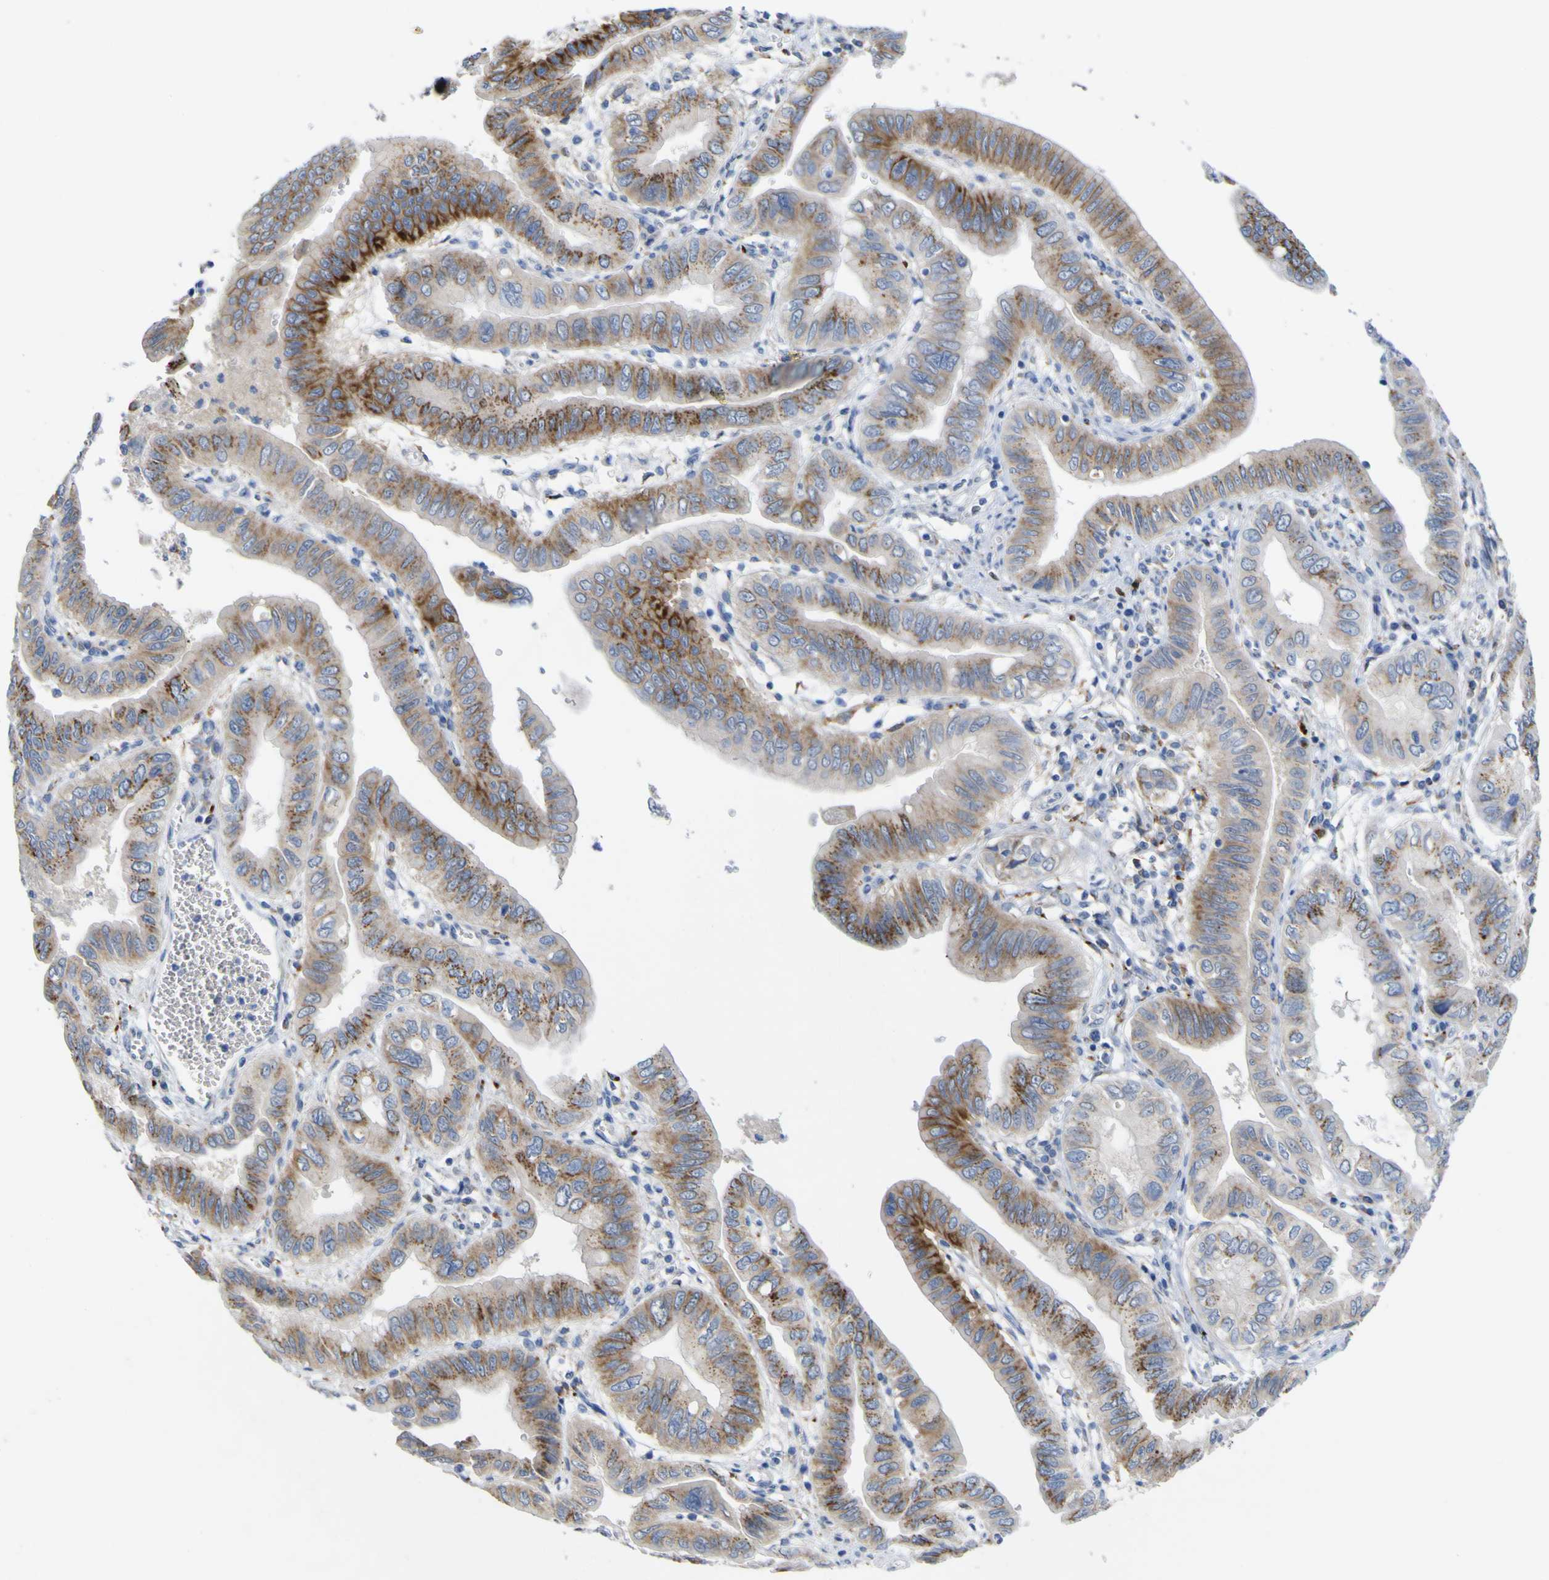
{"staining": {"intensity": "moderate", "quantity": "25%-75%", "location": "cytoplasmic/membranous"}, "tissue": "pancreatic cancer", "cell_type": "Tumor cells", "image_type": "cancer", "snomed": [{"axis": "morphology", "description": "Normal tissue, NOS"}, {"axis": "topography", "description": "Lymph node"}], "caption": "Moderate cytoplasmic/membranous positivity for a protein is seen in about 25%-75% of tumor cells of pancreatic cancer using immunohistochemistry.", "gene": "PTPRF", "patient": {"sex": "male", "age": 50}}